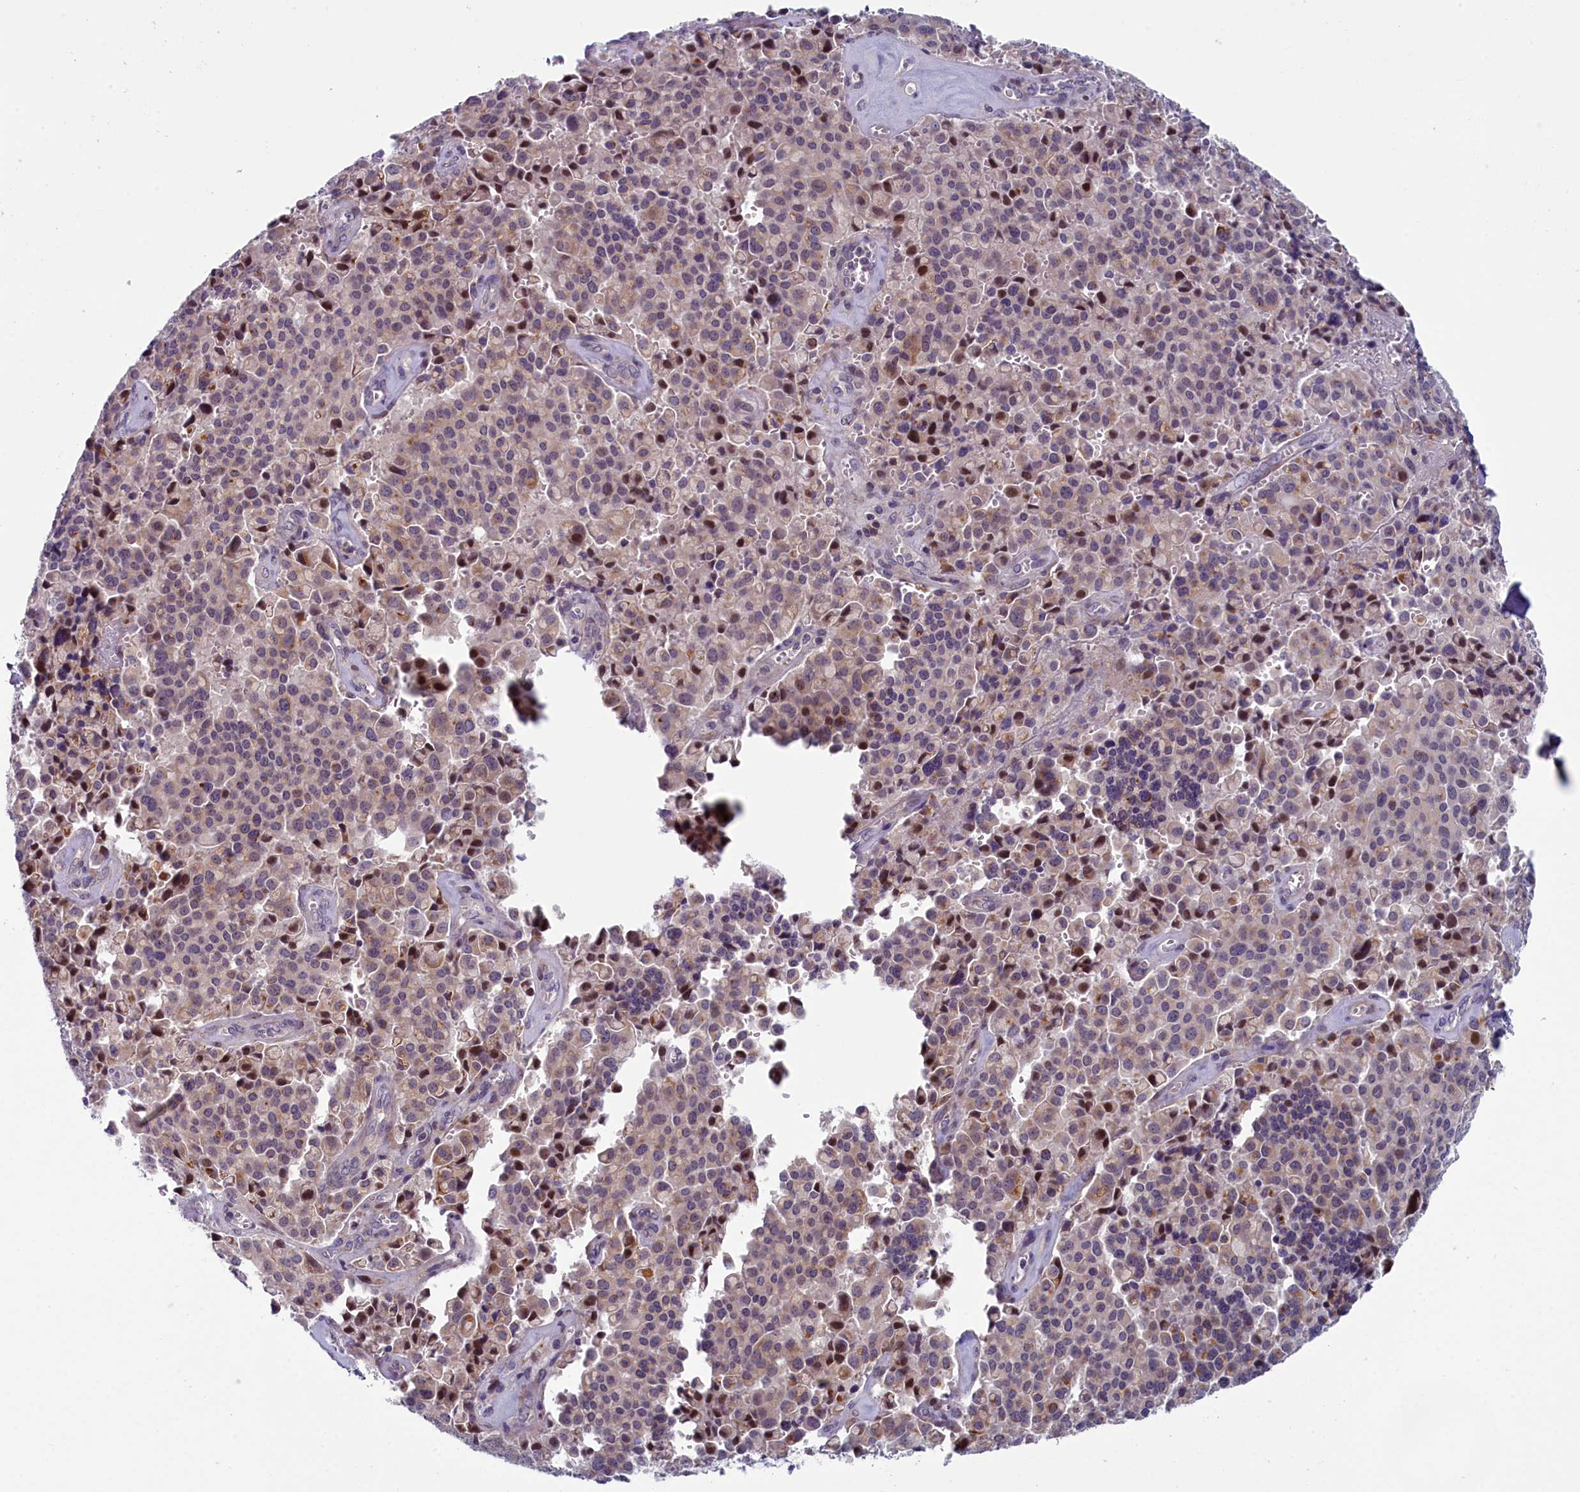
{"staining": {"intensity": "strong", "quantity": "<25%", "location": "nuclear"}, "tissue": "pancreatic cancer", "cell_type": "Tumor cells", "image_type": "cancer", "snomed": [{"axis": "morphology", "description": "Adenocarcinoma, NOS"}, {"axis": "topography", "description": "Pancreas"}], "caption": "This micrograph demonstrates immunohistochemistry (IHC) staining of adenocarcinoma (pancreatic), with medium strong nuclear positivity in approximately <25% of tumor cells.", "gene": "ANKRD39", "patient": {"sex": "male", "age": 65}}